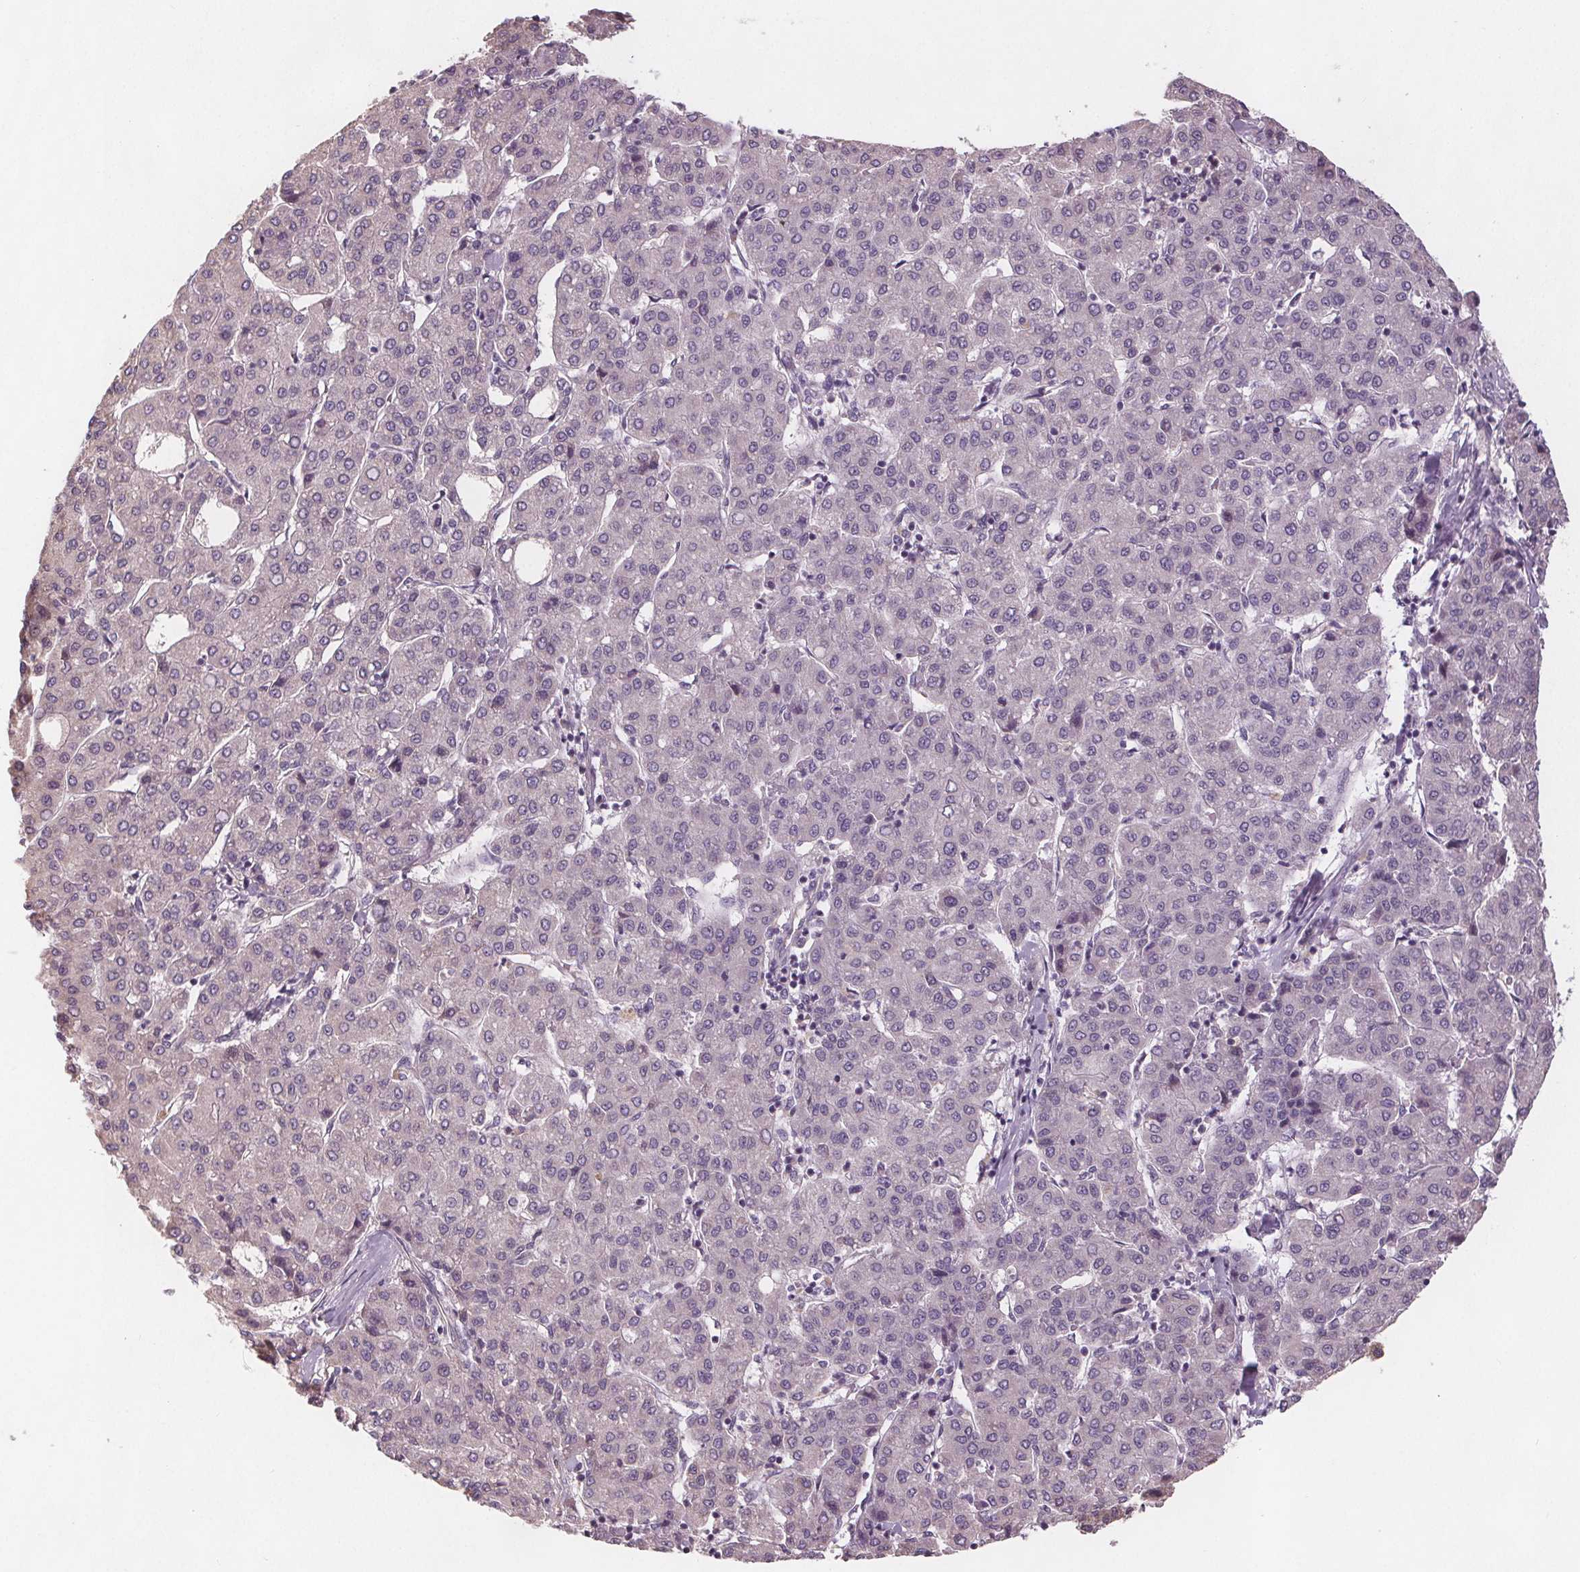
{"staining": {"intensity": "negative", "quantity": "none", "location": "none"}, "tissue": "liver cancer", "cell_type": "Tumor cells", "image_type": "cancer", "snomed": [{"axis": "morphology", "description": "Carcinoma, Hepatocellular, NOS"}, {"axis": "topography", "description": "Liver"}], "caption": "The histopathology image reveals no staining of tumor cells in liver cancer.", "gene": "TMEM80", "patient": {"sex": "male", "age": 65}}